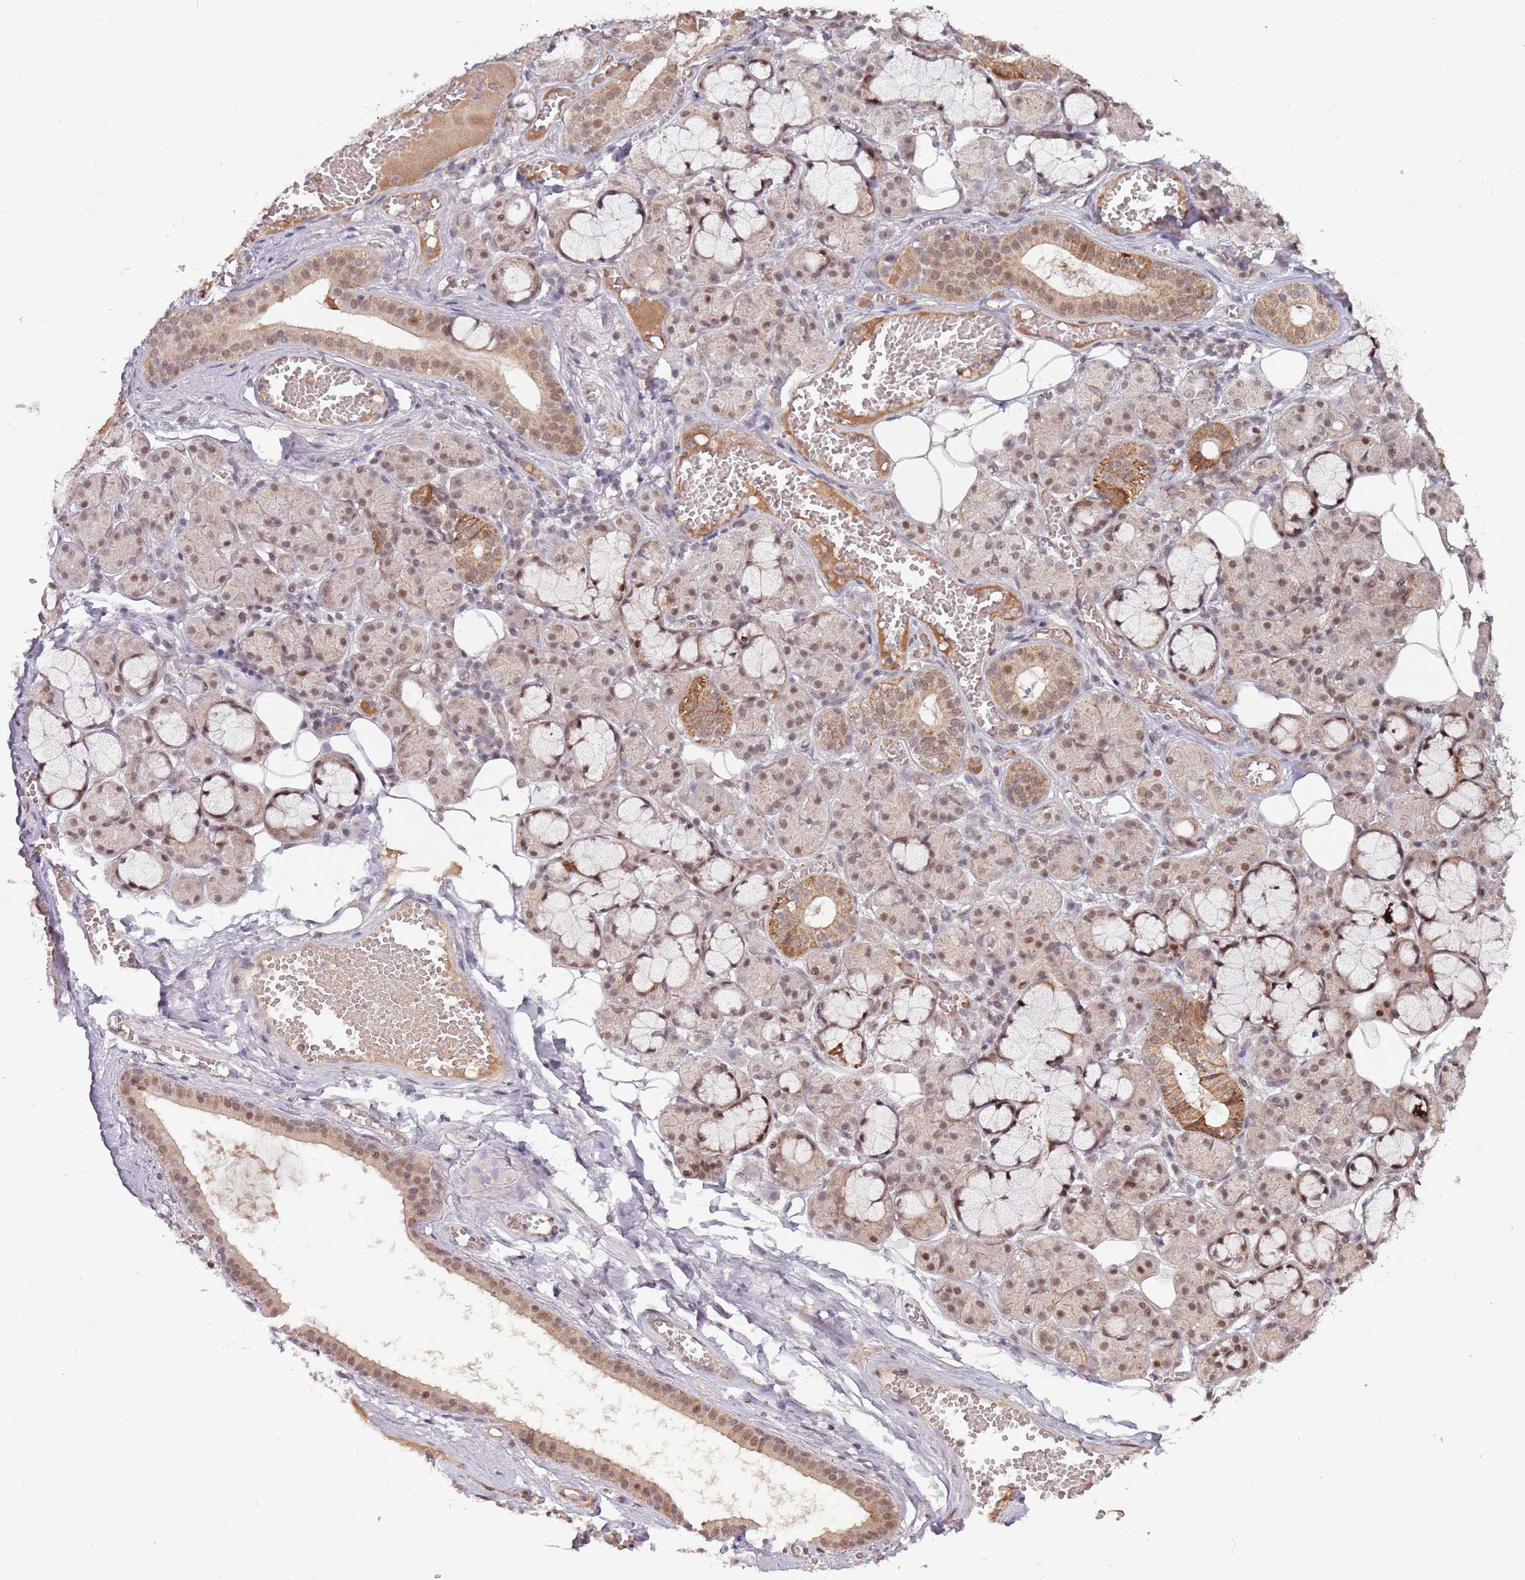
{"staining": {"intensity": "moderate", "quantity": ">75%", "location": "cytoplasmic/membranous,nuclear"}, "tissue": "salivary gland", "cell_type": "Glandular cells", "image_type": "normal", "snomed": [{"axis": "morphology", "description": "Normal tissue, NOS"}, {"axis": "topography", "description": "Salivary gland"}], "caption": "Protein expression analysis of normal human salivary gland reveals moderate cytoplasmic/membranous,nuclear staining in about >75% of glandular cells.", "gene": "SUDS3", "patient": {"sex": "male", "age": 63}}